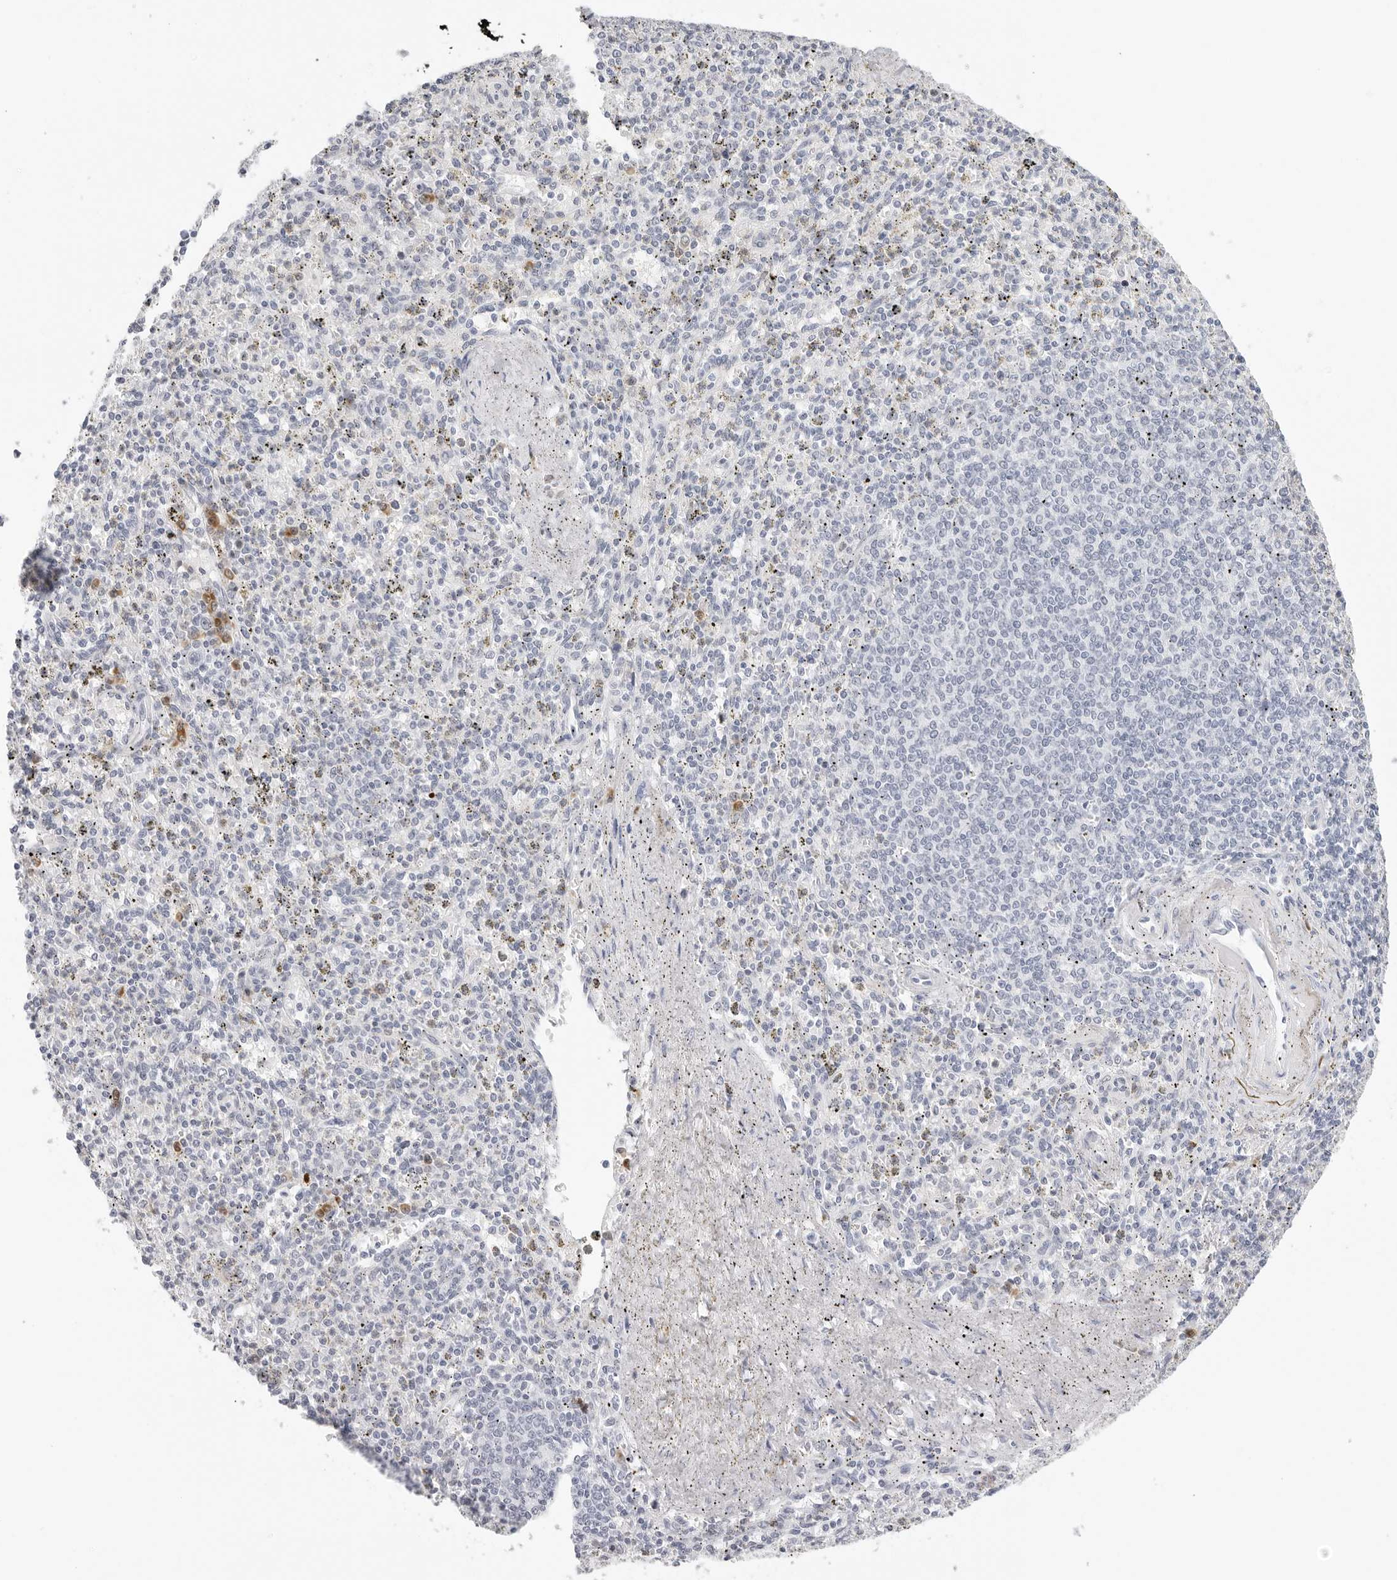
{"staining": {"intensity": "negative", "quantity": "none", "location": "none"}, "tissue": "spleen", "cell_type": "Cells in red pulp", "image_type": "normal", "snomed": [{"axis": "morphology", "description": "Normal tissue, NOS"}, {"axis": "topography", "description": "Spleen"}], "caption": "A high-resolution image shows immunohistochemistry staining of unremarkable spleen, which reveals no significant positivity in cells in red pulp. (Immunohistochemistry, brightfield microscopy, high magnification).", "gene": "EDN2", "patient": {"sex": "male", "age": 72}}